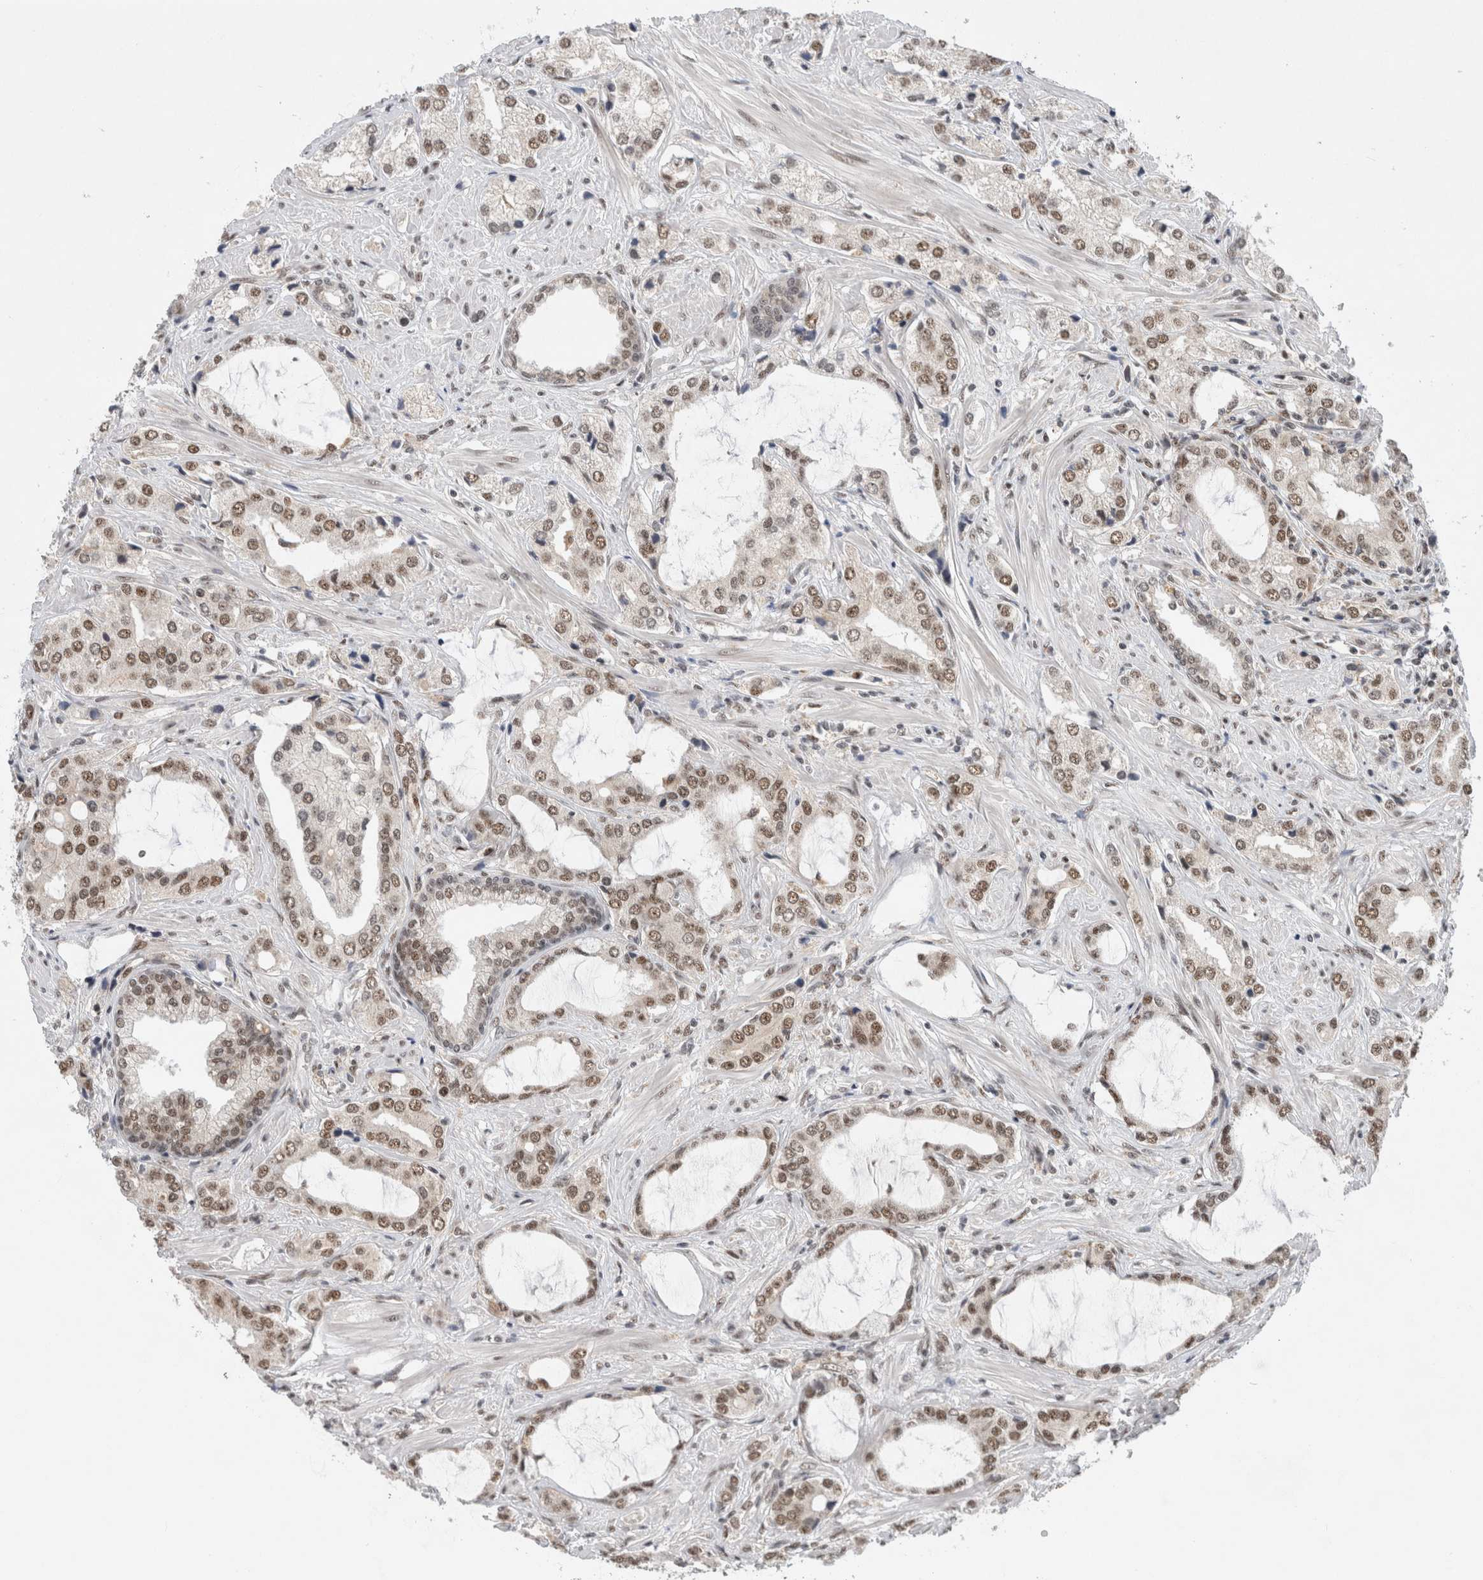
{"staining": {"intensity": "moderate", "quantity": ">75%", "location": "nuclear"}, "tissue": "prostate cancer", "cell_type": "Tumor cells", "image_type": "cancer", "snomed": [{"axis": "morphology", "description": "Adenocarcinoma, High grade"}, {"axis": "topography", "description": "Prostate"}], "caption": "This photomicrograph shows prostate cancer stained with immunohistochemistry (IHC) to label a protein in brown. The nuclear of tumor cells show moderate positivity for the protein. Nuclei are counter-stained blue.", "gene": "NCAPG2", "patient": {"sex": "male", "age": 66}}